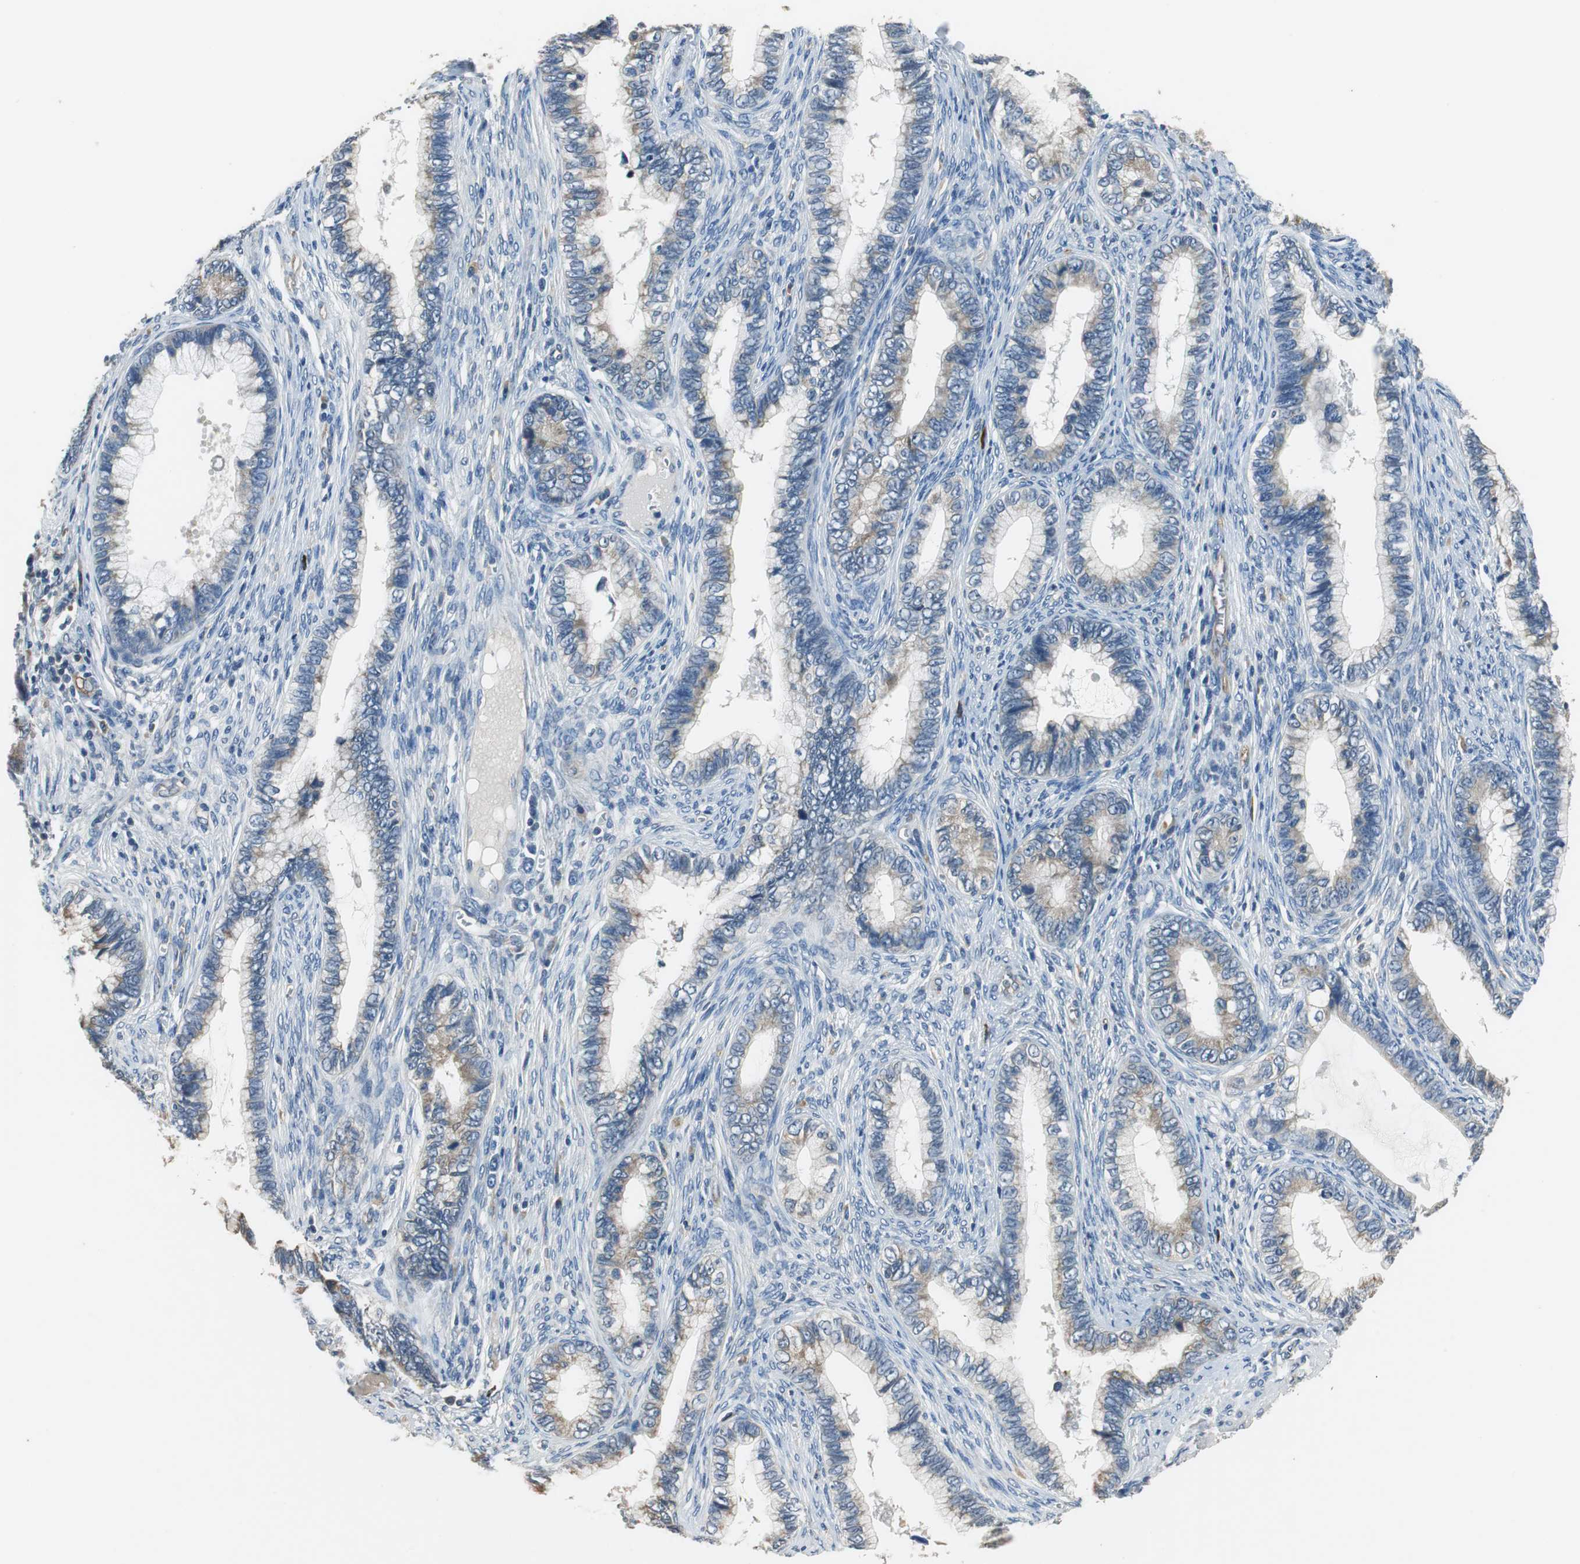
{"staining": {"intensity": "weak", "quantity": "25%-75%", "location": "cytoplasmic/membranous"}, "tissue": "cervical cancer", "cell_type": "Tumor cells", "image_type": "cancer", "snomed": [{"axis": "morphology", "description": "Adenocarcinoma, NOS"}, {"axis": "topography", "description": "Cervix"}], "caption": "An immunohistochemistry (IHC) micrograph of neoplastic tissue is shown. Protein staining in brown highlights weak cytoplasmic/membranous positivity in adenocarcinoma (cervical) within tumor cells.", "gene": "MTIF2", "patient": {"sex": "female", "age": 44}}